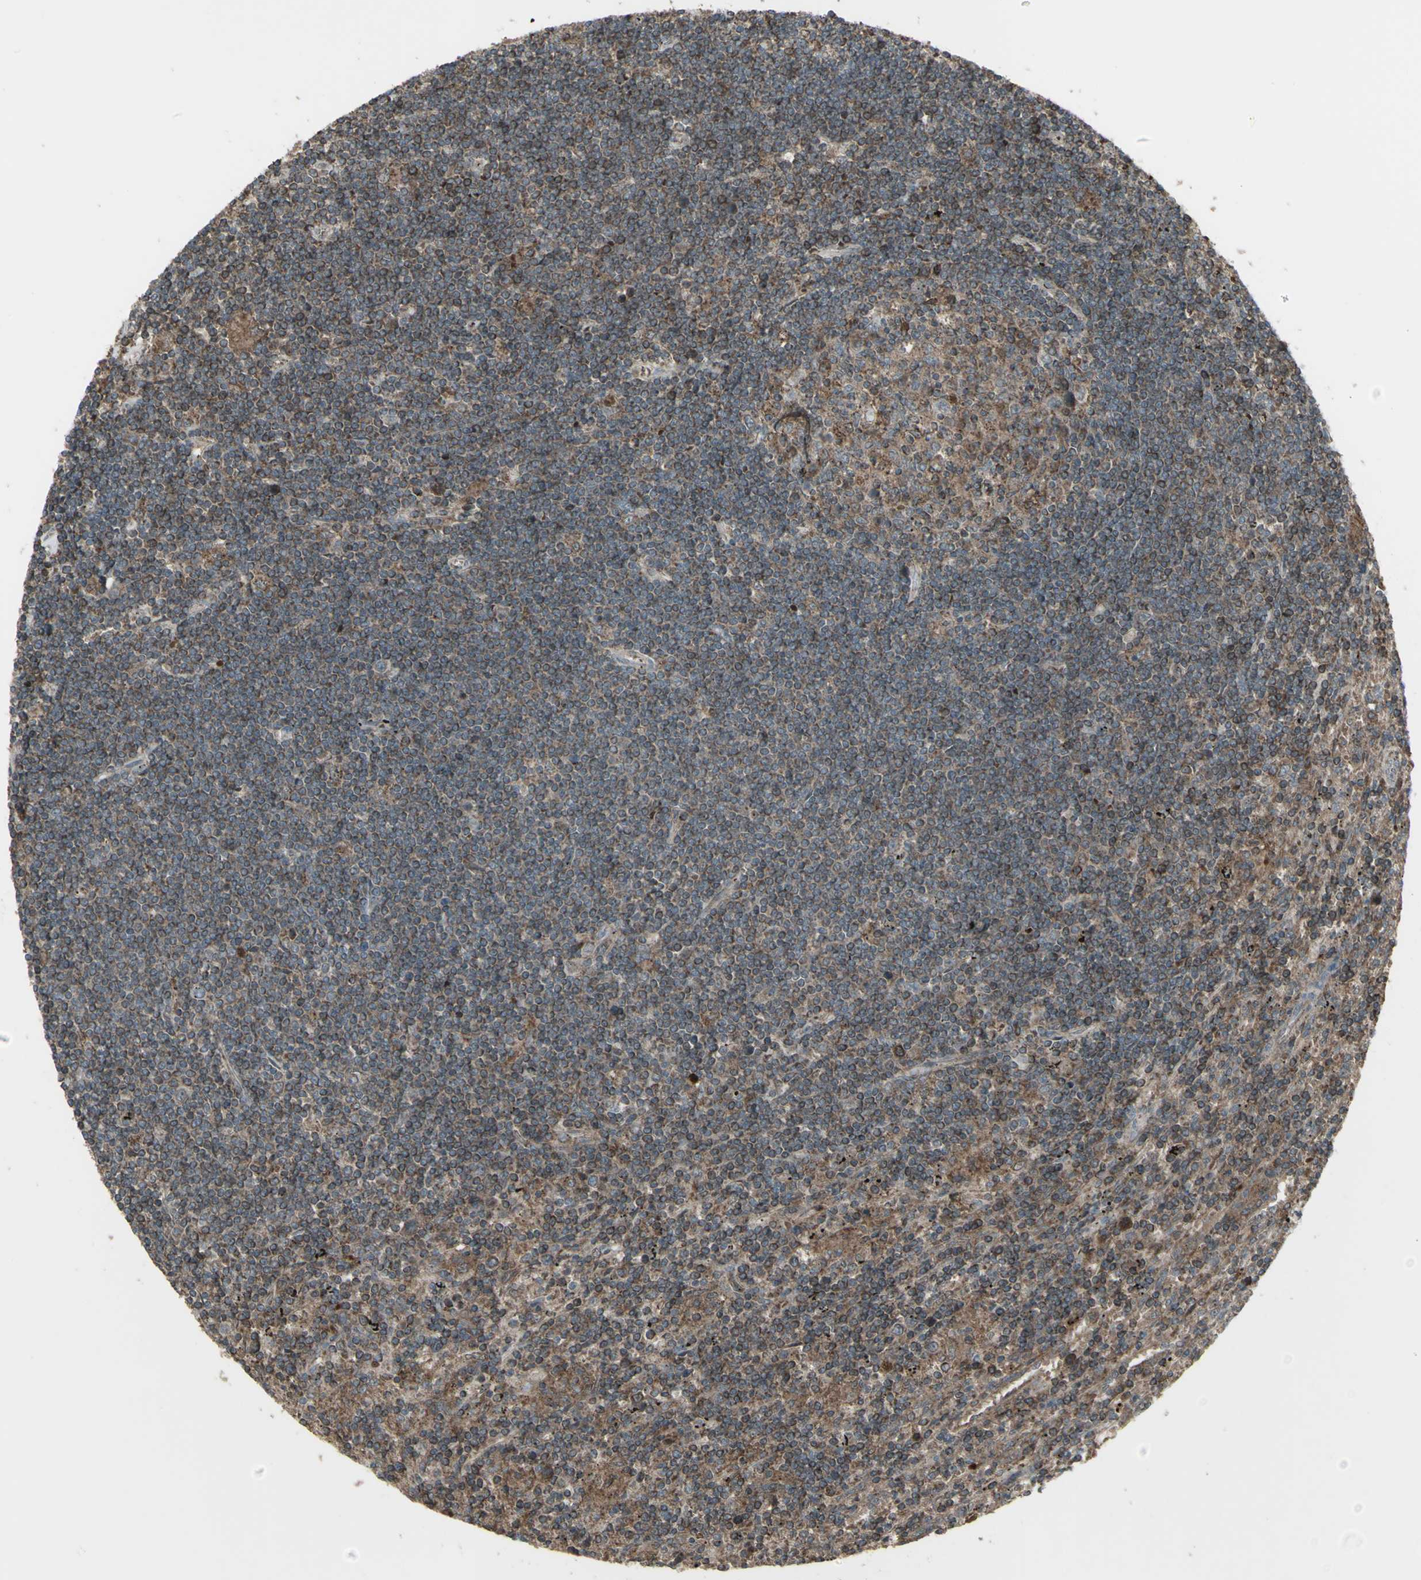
{"staining": {"intensity": "strong", "quantity": "<25%", "location": "cytoplasmic/membranous"}, "tissue": "lymphoma", "cell_type": "Tumor cells", "image_type": "cancer", "snomed": [{"axis": "morphology", "description": "Malignant lymphoma, non-Hodgkin's type, Low grade"}, {"axis": "topography", "description": "Spleen"}], "caption": "This is an image of immunohistochemistry (IHC) staining of lymphoma, which shows strong positivity in the cytoplasmic/membranous of tumor cells.", "gene": "SHC1", "patient": {"sex": "male", "age": 76}}